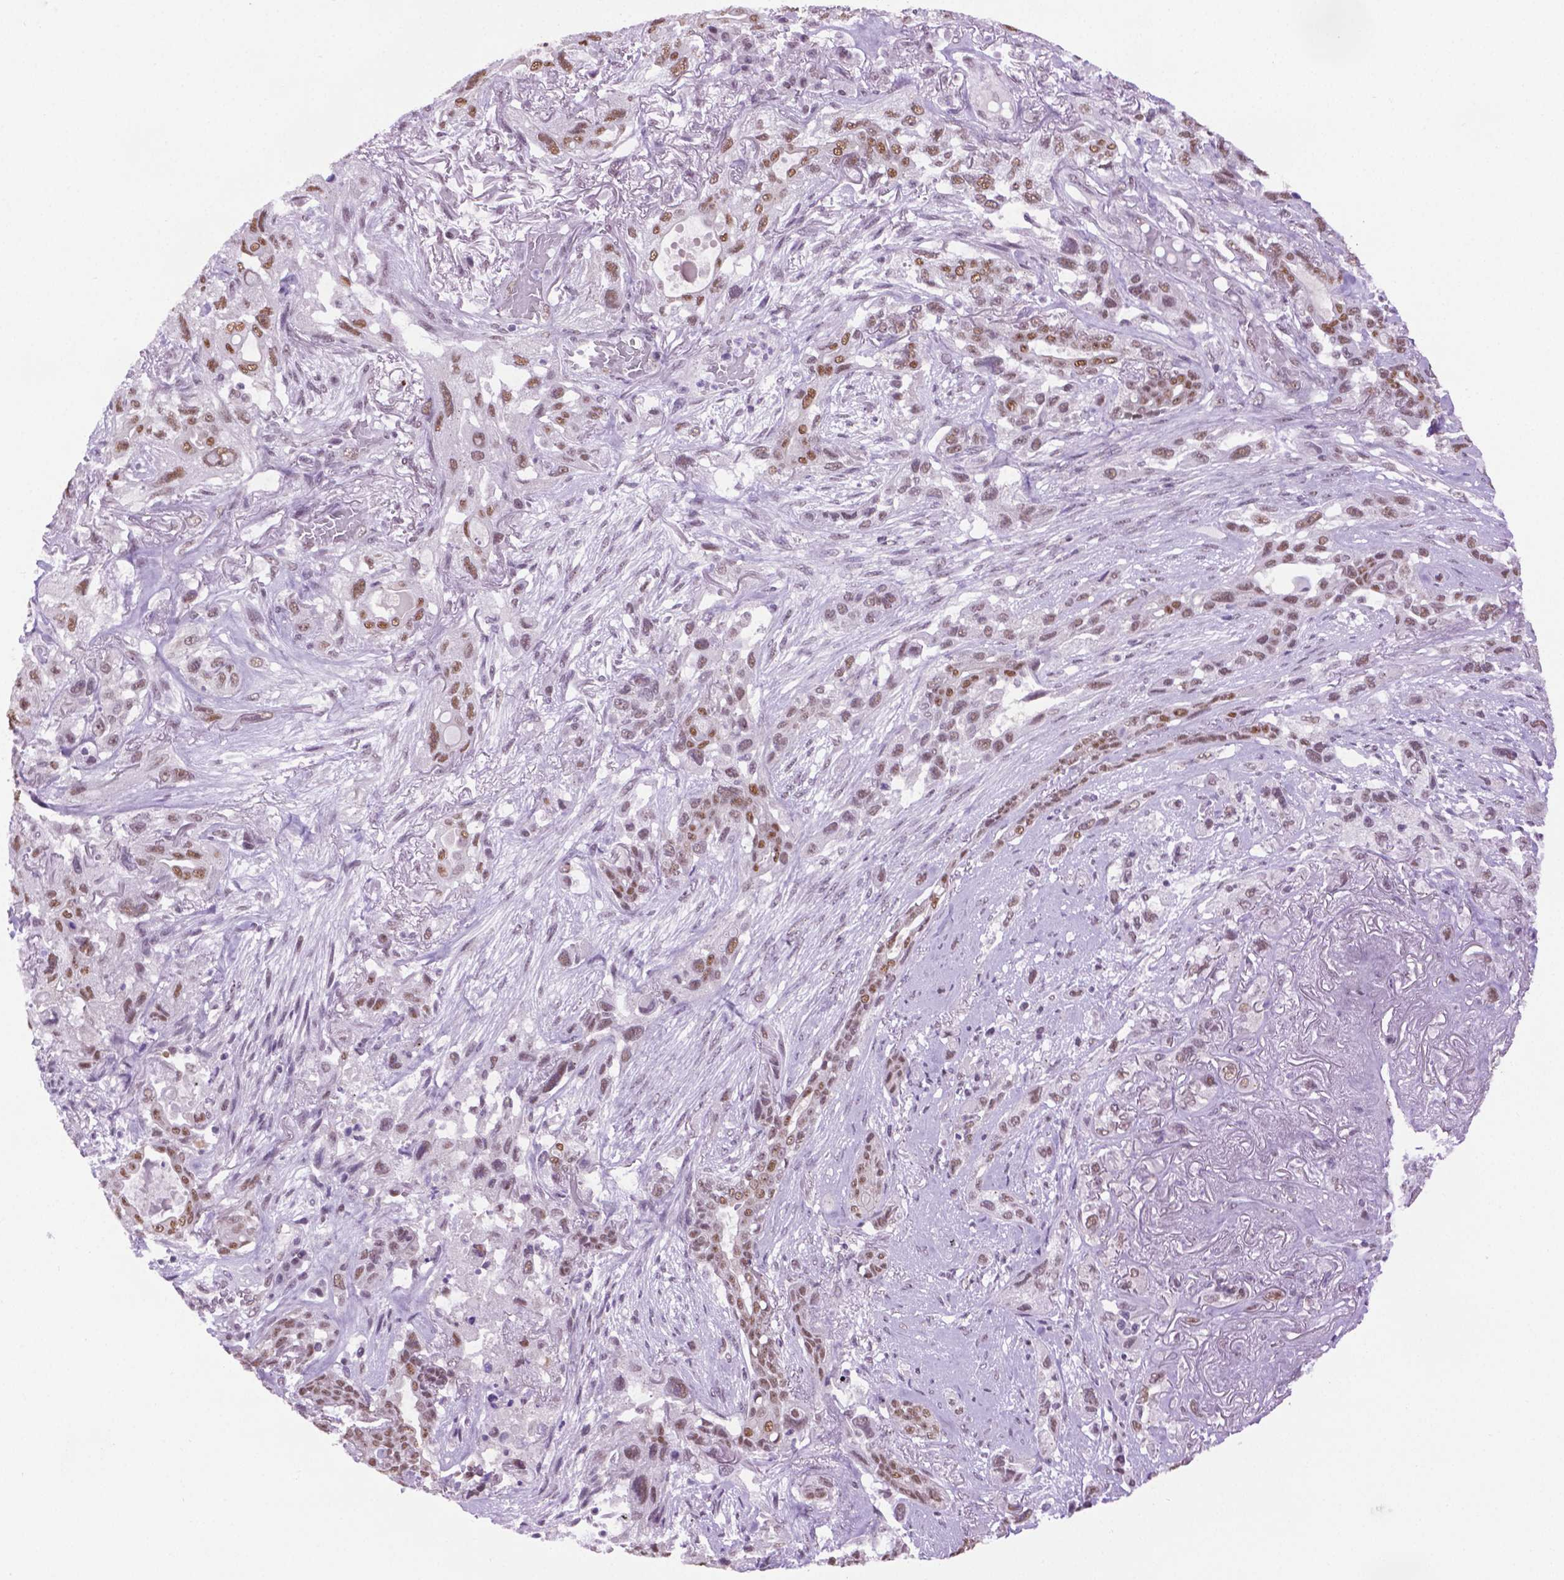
{"staining": {"intensity": "moderate", "quantity": ">75%", "location": "nuclear"}, "tissue": "lung cancer", "cell_type": "Tumor cells", "image_type": "cancer", "snomed": [{"axis": "morphology", "description": "Squamous cell carcinoma, NOS"}, {"axis": "topography", "description": "Lung"}], "caption": "Squamous cell carcinoma (lung) stained for a protein (brown) exhibits moderate nuclear positive staining in about >75% of tumor cells.", "gene": "ABI2", "patient": {"sex": "female", "age": 70}}